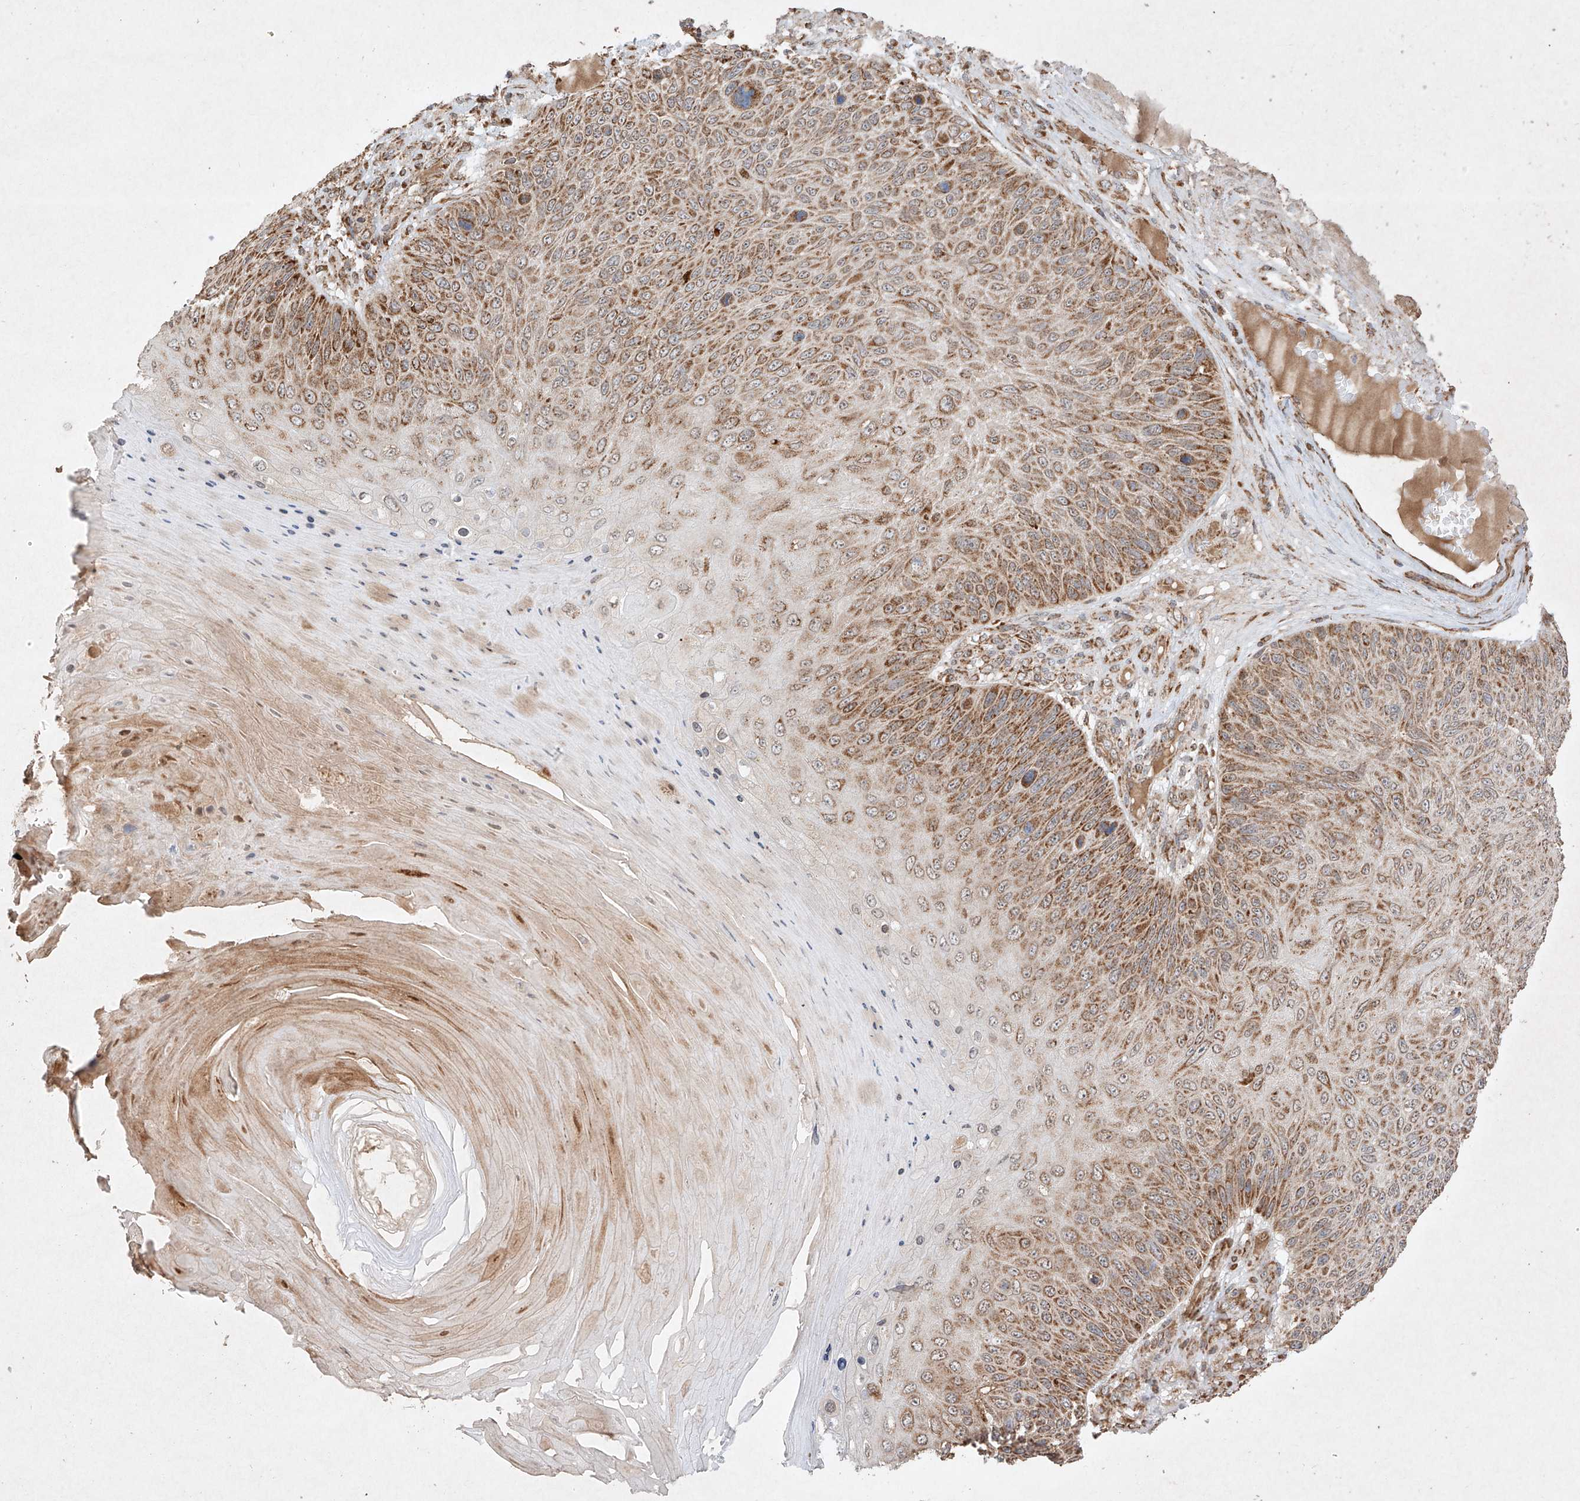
{"staining": {"intensity": "moderate", "quantity": ">75%", "location": "cytoplasmic/membranous"}, "tissue": "skin cancer", "cell_type": "Tumor cells", "image_type": "cancer", "snomed": [{"axis": "morphology", "description": "Squamous cell carcinoma, NOS"}, {"axis": "topography", "description": "Skin"}], "caption": "Immunohistochemical staining of skin squamous cell carcinoma shows moderate cytoplasmic/membranous protein staining in approximately >75% of tumor cells.", "gene": "SEMA3B", "patient": {"sex": "female", "age": 88}}